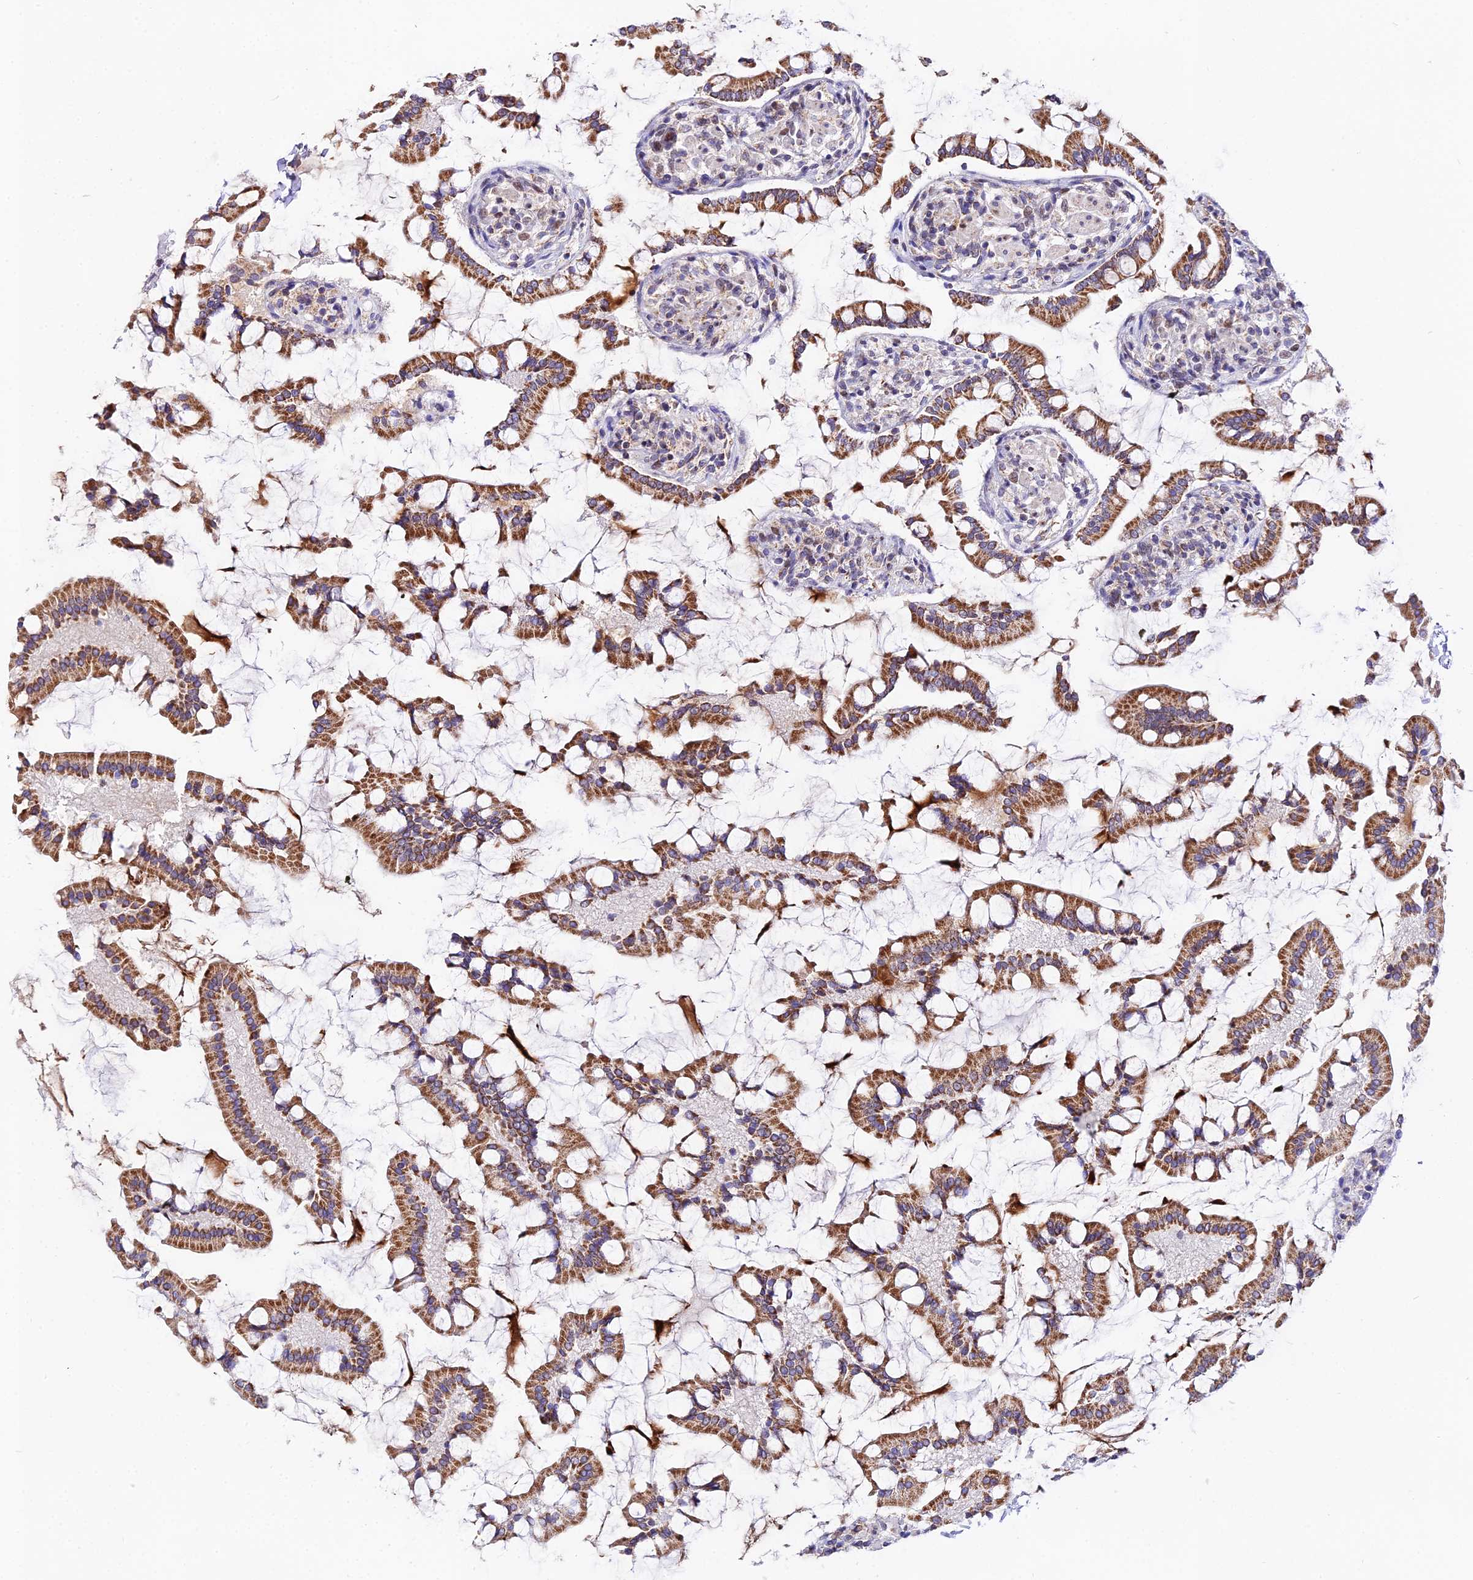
{"staining": {"intensity": "moderate", "quantity": ">75%", "location": "cytoplasmic/membranous"}, "tissue": "small intestine", "cell_type": "Glandular cells", "image_type": "normal", "snomed": [{"axis": "morphology", "description": "Normal tissue, NOS"}, {"axis": "topography", "description": "Small intestine"}], "caption": "An image showing moderate cytoplasmic/membranous staining in about >75% of glandular cells in unremarkable small intestine, as visualized by brown immunohistochemical staining.", "gene": "ATP5PB", "patient": {"sex": "male", "age": 41}}